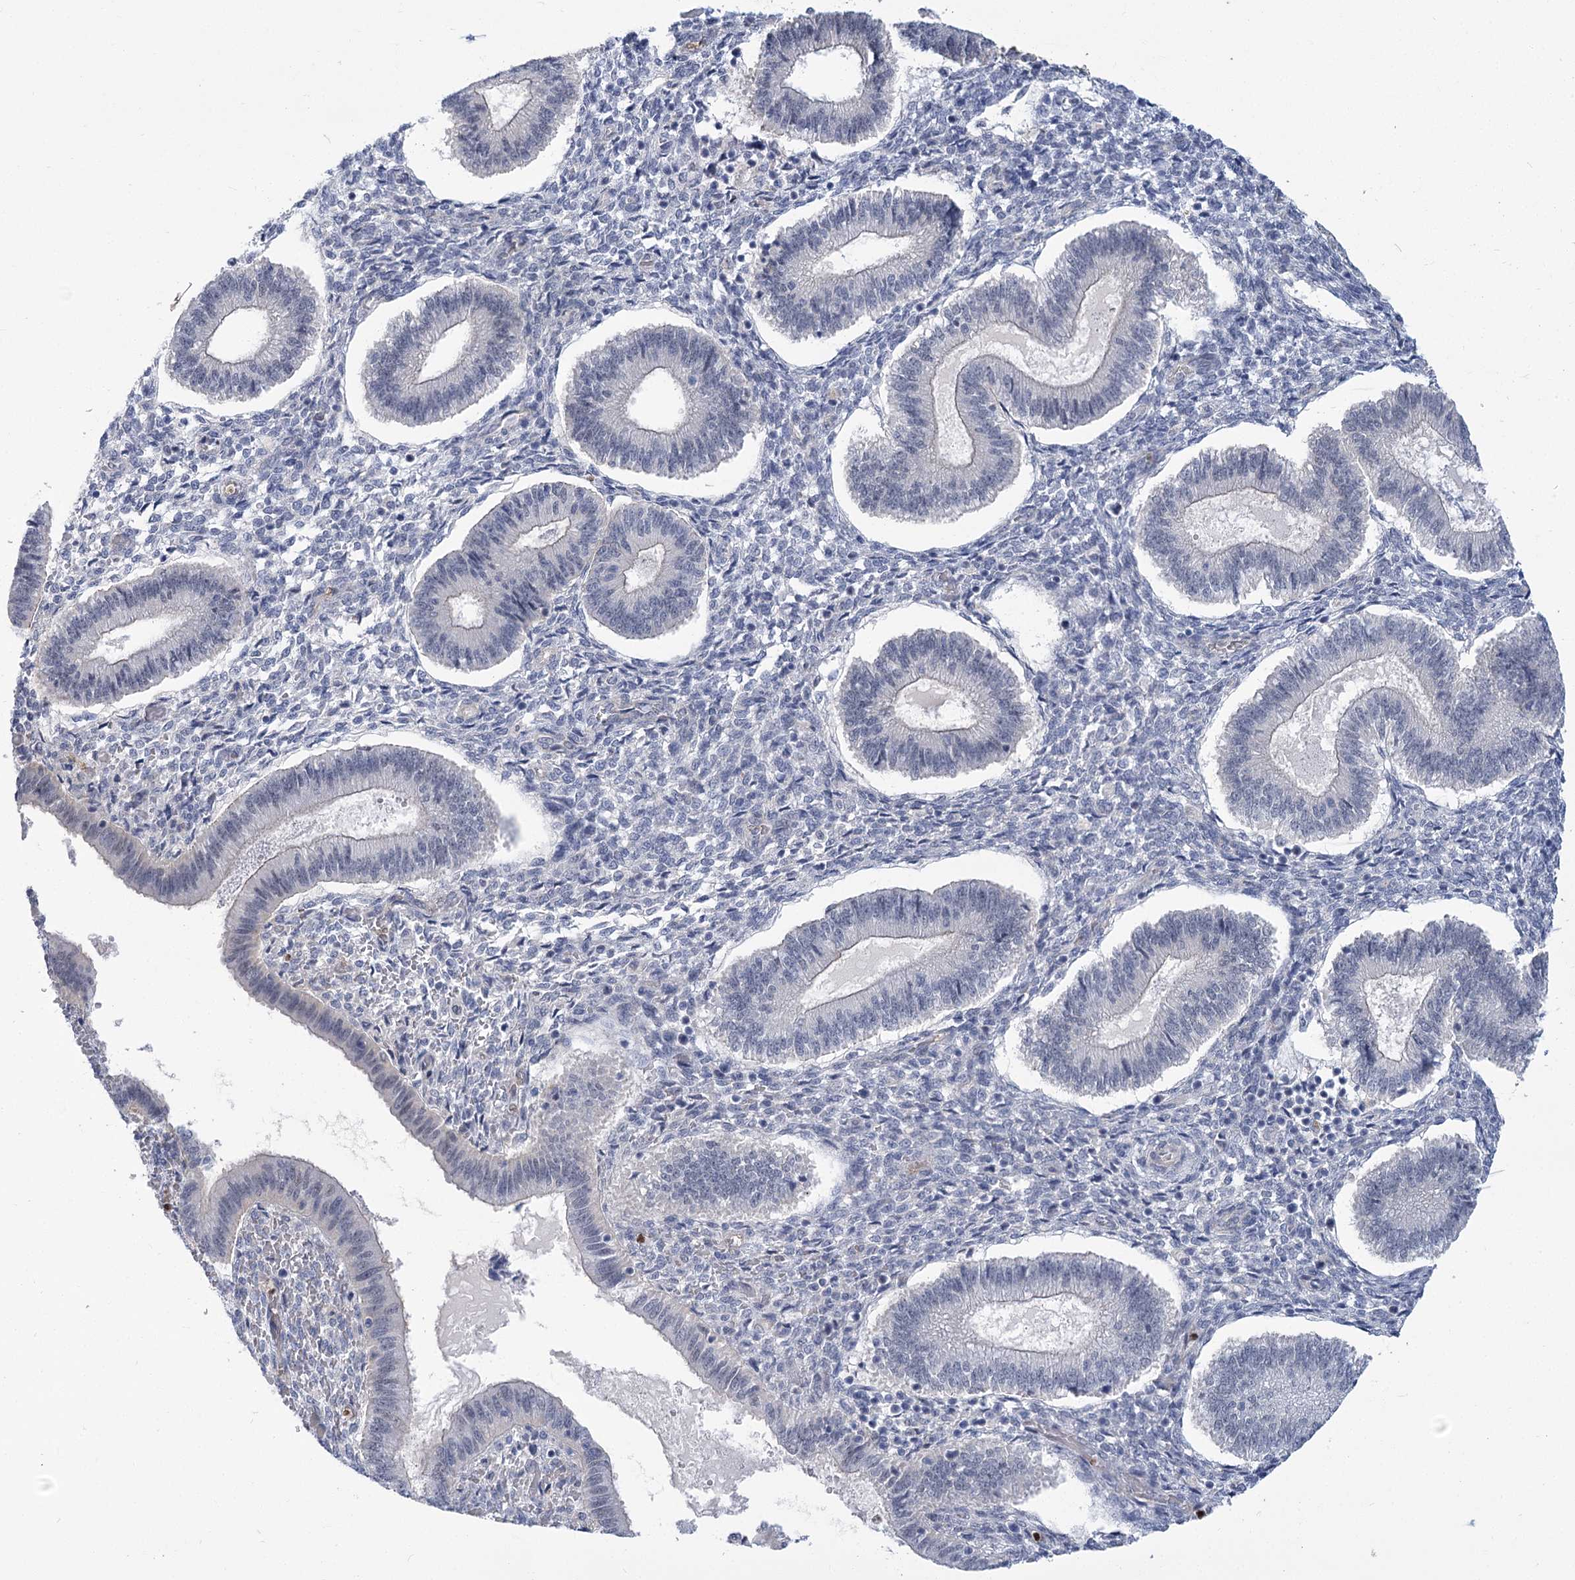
{"staining": {"intensity": "negative", "quantity": "none", "location": "none"}, "tissue": "endometrium", "cell_type": "Cells in endometrial stroma", "image_type": "normal", "snomed": [{"axis": "morphology", "description": "Normal tissue, NOS"}, {"axis": "topography", "description": "Endometrium"}], "caption": "IHC of normal human endometrium reveals no positivity in cells in endometrial stroma.", "gene": "THAP6", "patient": {"sex": "female", "age": 25}}